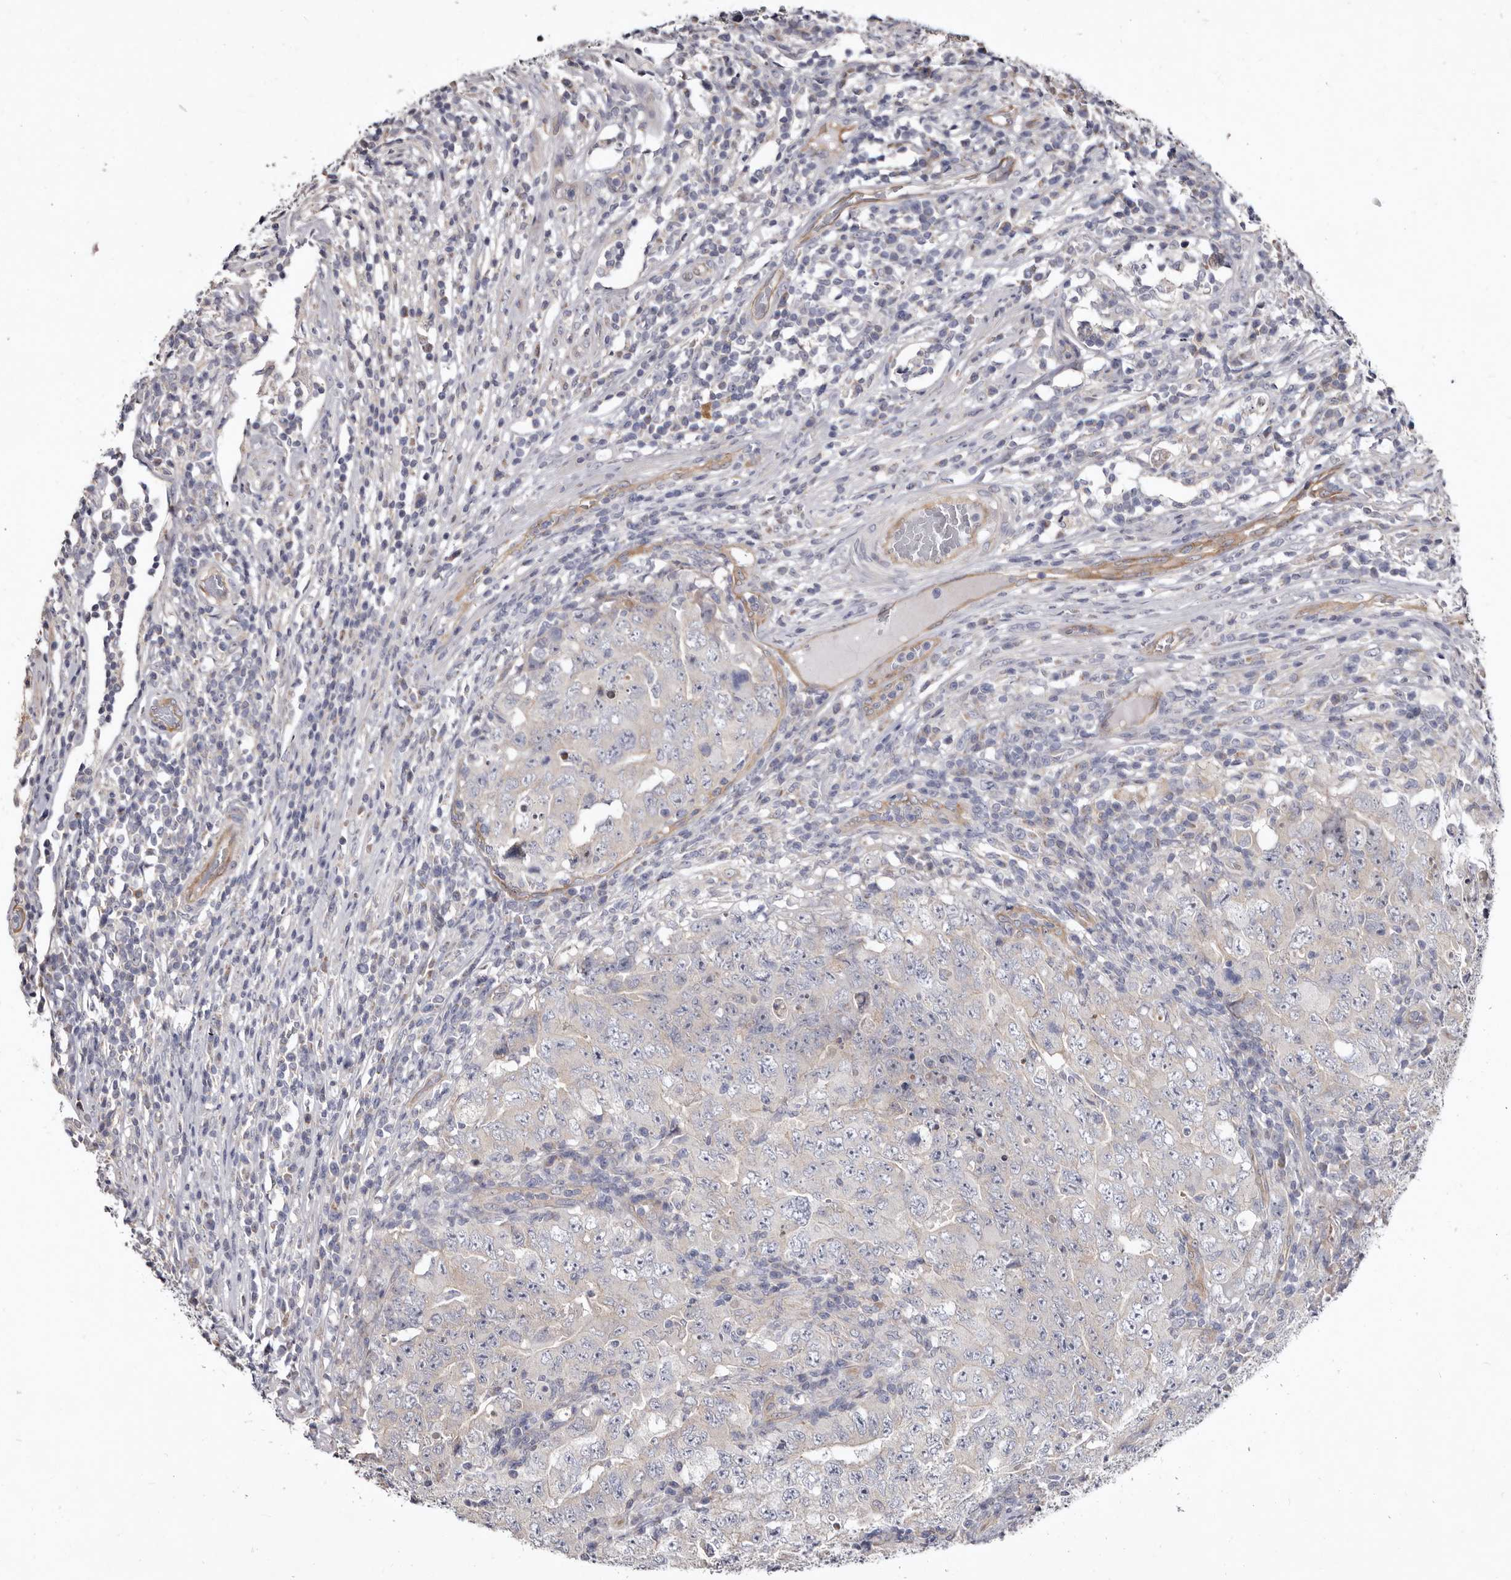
{"staining": {"intensity": "weak", "quantity": "25%-75%", "location": "cytoplasmic/membranous"}, "tissue": "testis cancer", "cell_type": "Tumor cells", "image_type": "cancer", "snomed": [{"axis": "morphology", "description": "Carcinoma, Embryonal, NOS"}, {"axis": "topography", "description": "Testis"}], "caption": "Human testis embryonal carcinoma stained with a brown dye displays weak cytoplasmic/membranous positive expression in approximately 25%-75% of tumor cells.", "gene": "FMO2", "patient": {"sex": "male", "age": 26}}